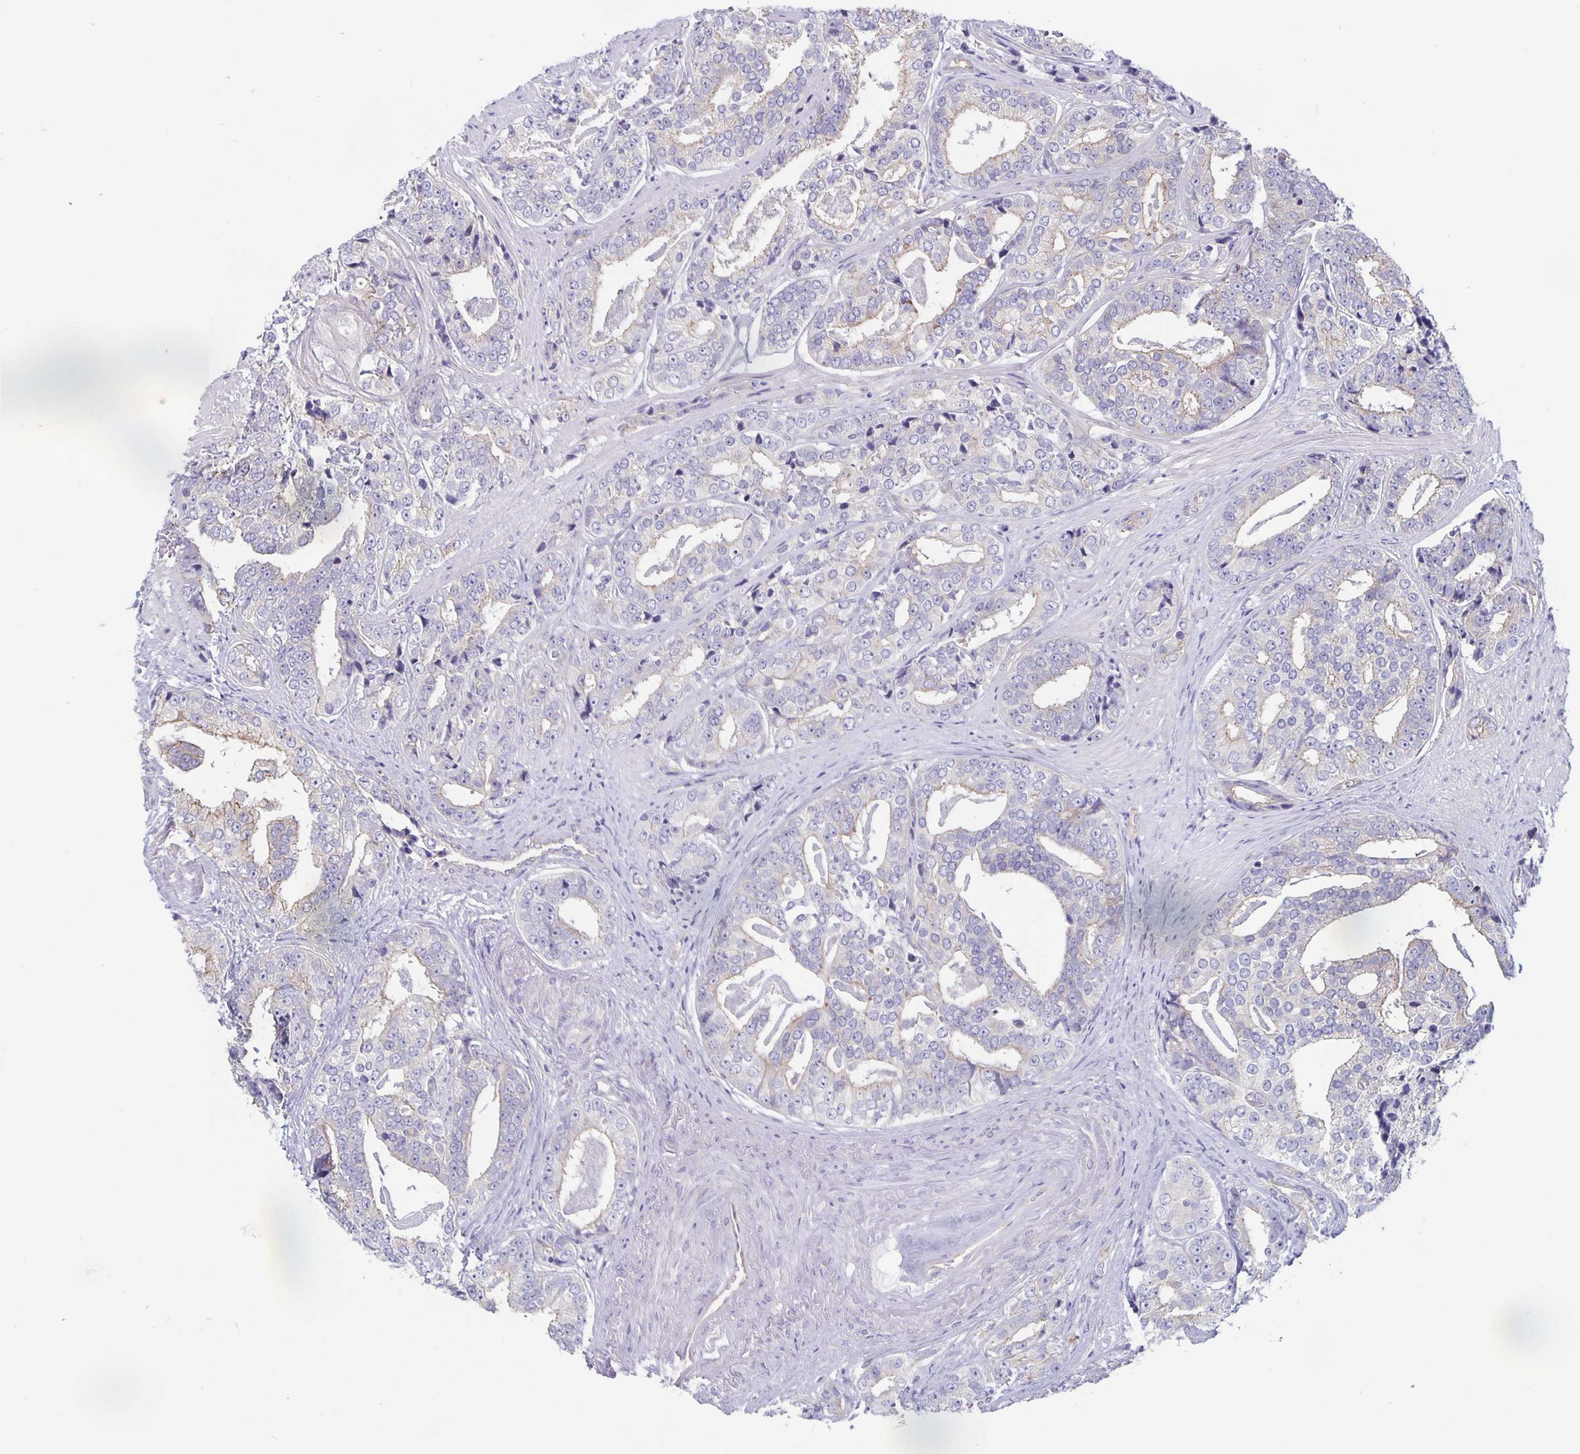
{"staining": {"intensity": "negative", "quantity": "none", "location": "none"}, "tissue": "prostate cancer", "cell_type": "Tumor cells", "image_type": "cancer", "snomed": [{"axis": "morphology", "description": "Adenocarcinoma, High grade"}, {"axis": "topography", "description": "Prostate"}], "caption": "Histopathology image shows no protein positivity in tumor cells of prostate adenocarcinoma (high-grade) tissue.", "gene": "PLCB3", "patient": {"sex": "male", "age": 71}}